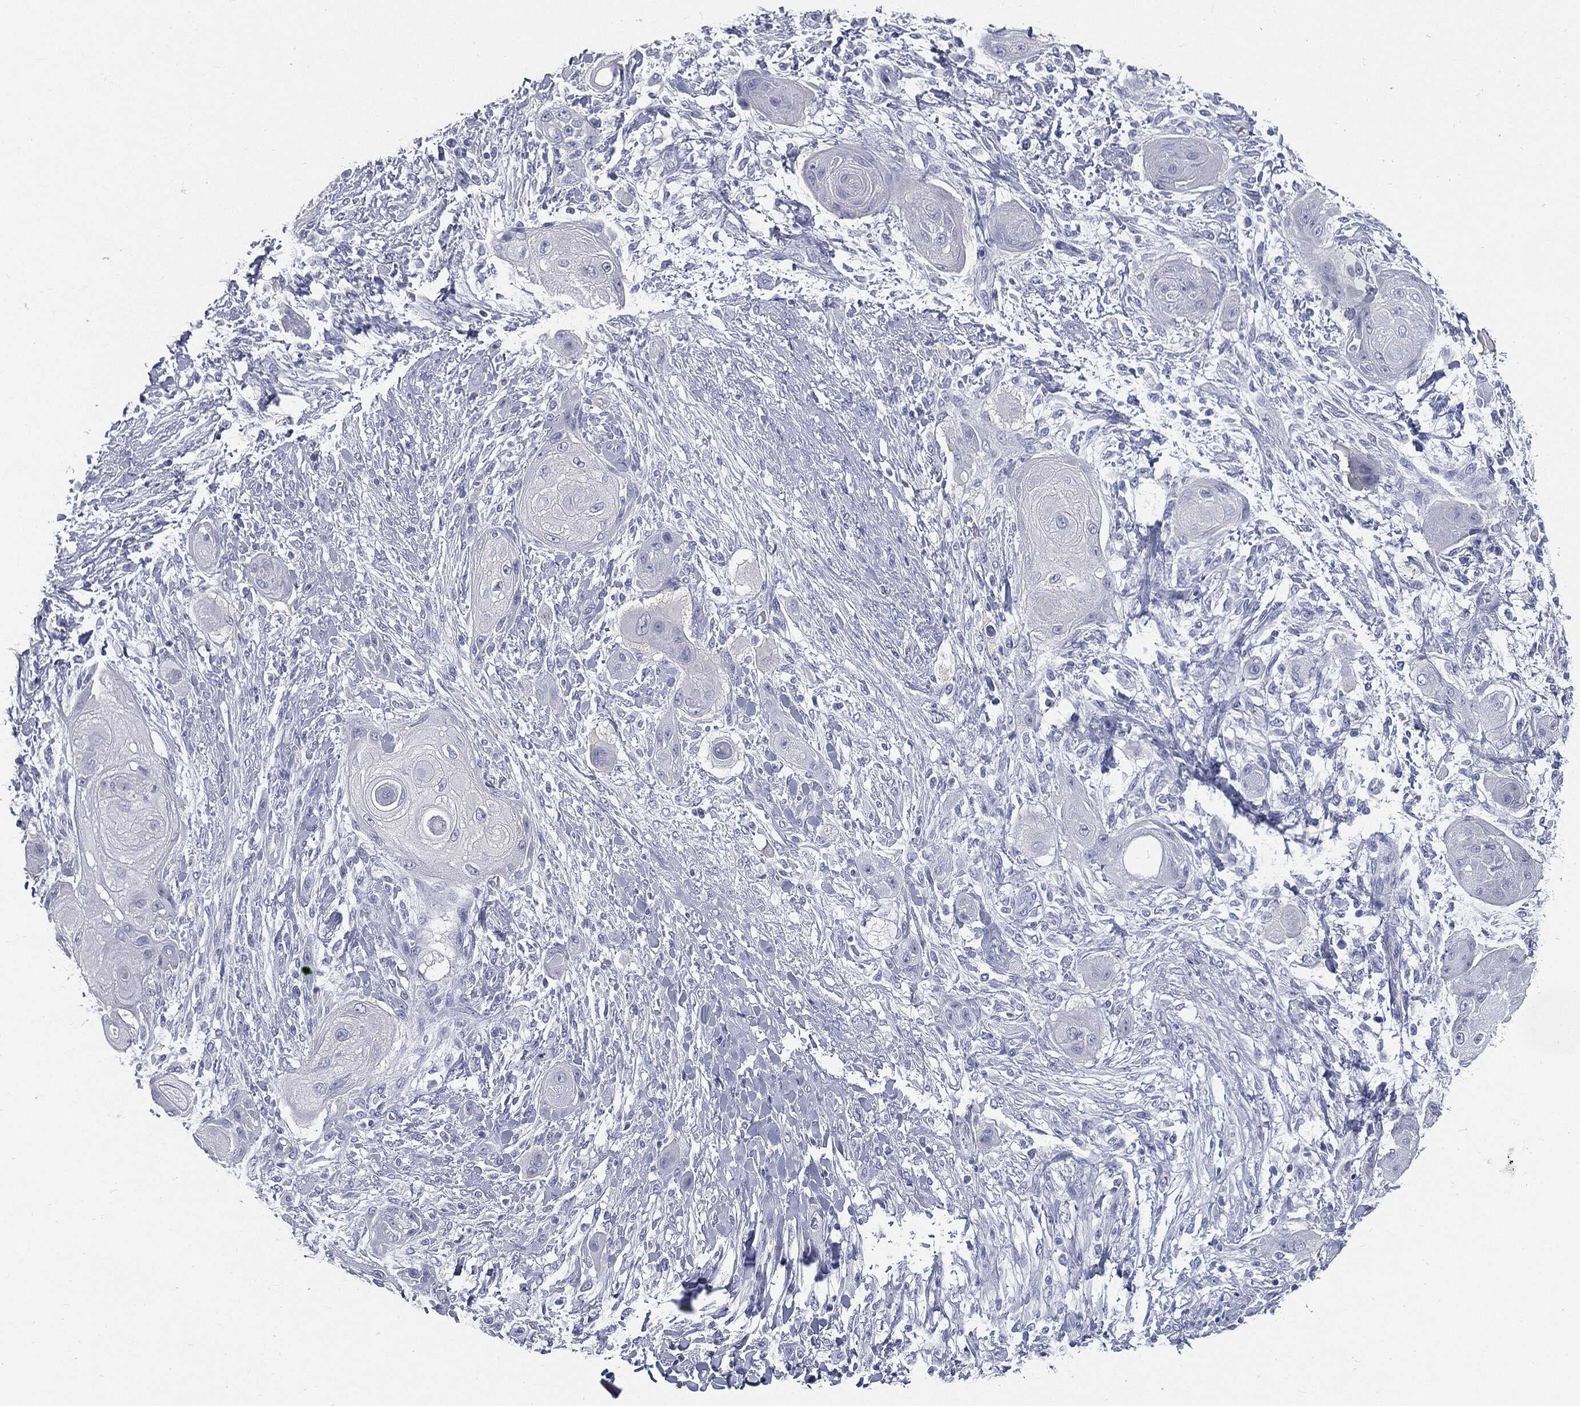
{"staining": {"intensity": "negative", "quantity": "none", "location": "none"}, "tissue": "skin cancer", "cell_type": "Tumor cells", "image_type": "cancer", "snomed": [{"axis": "morphology", "description": "Squamous cell carcinoma, NOS"}, {"axis": "topography", "description": "Skin"}], "caption": "A high-resolution photomicrograph shows immunohistochemistry (IHC) staining of skin squamous cell carcinoma, which shows no significant staining in tumor cells.", "gene": "CUZD1", "patient": {"sex": "male", "age": 62}}